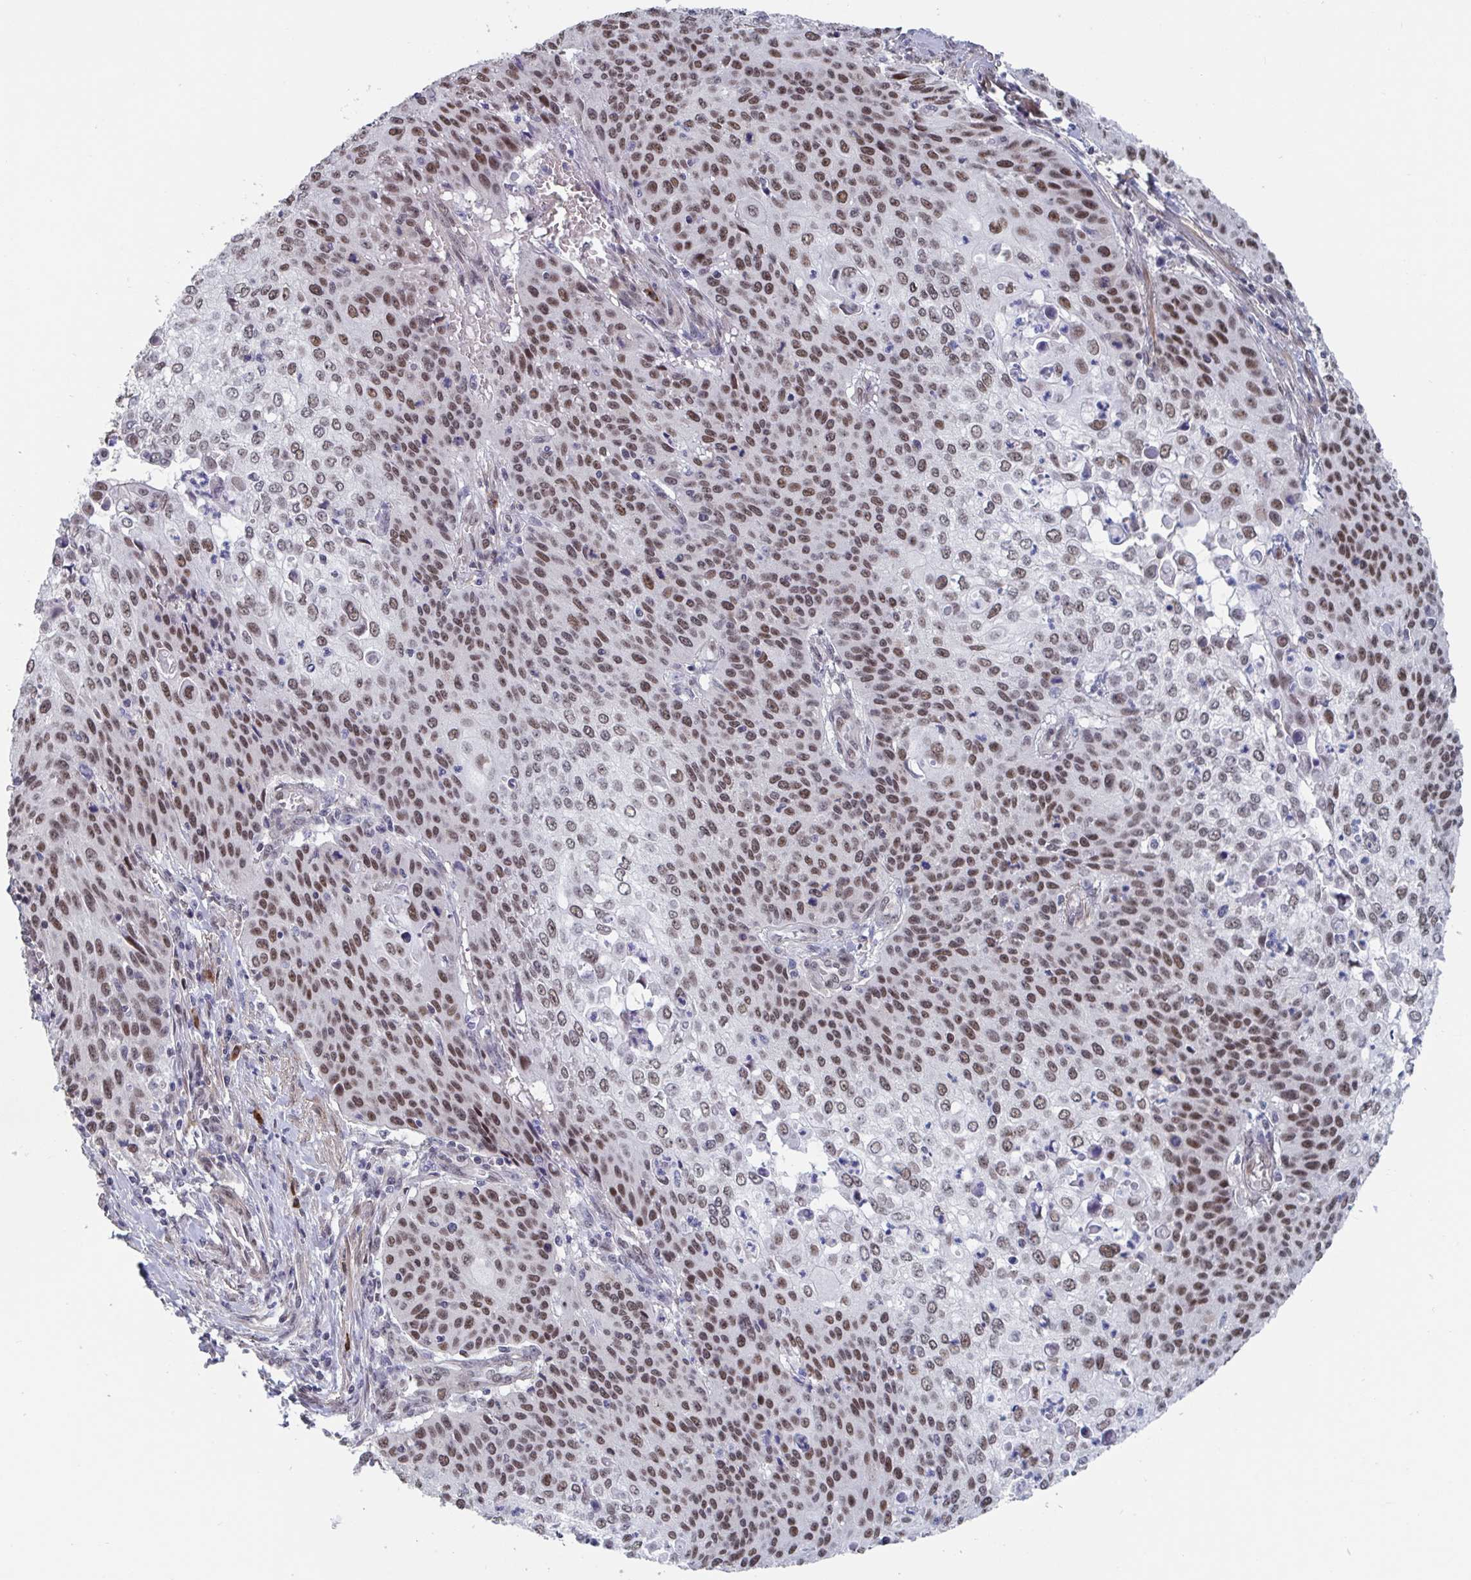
{"staining": {"intensity": "moderate", "quantity": ">75%", "location": "nuclear"}, "tissue": "cervical cancer", "cell_type": "Tumor cells", "image_type": "cancer", "snomed": [{"axis": "morphology", "description": "Squamous cell carcinoma, NOS"}, {"axis": "topography", "description": "Cervix"}], "caption": "Immunohistochemistry of cervical cancer reveals medium levels of moderate nuclear expression in about >75% of tumor cells. (DAB = brown stain, brightfield microscopy at high magnification).", "gene": "BCL7B", "patient": {"sex": "female", "age": 65}}